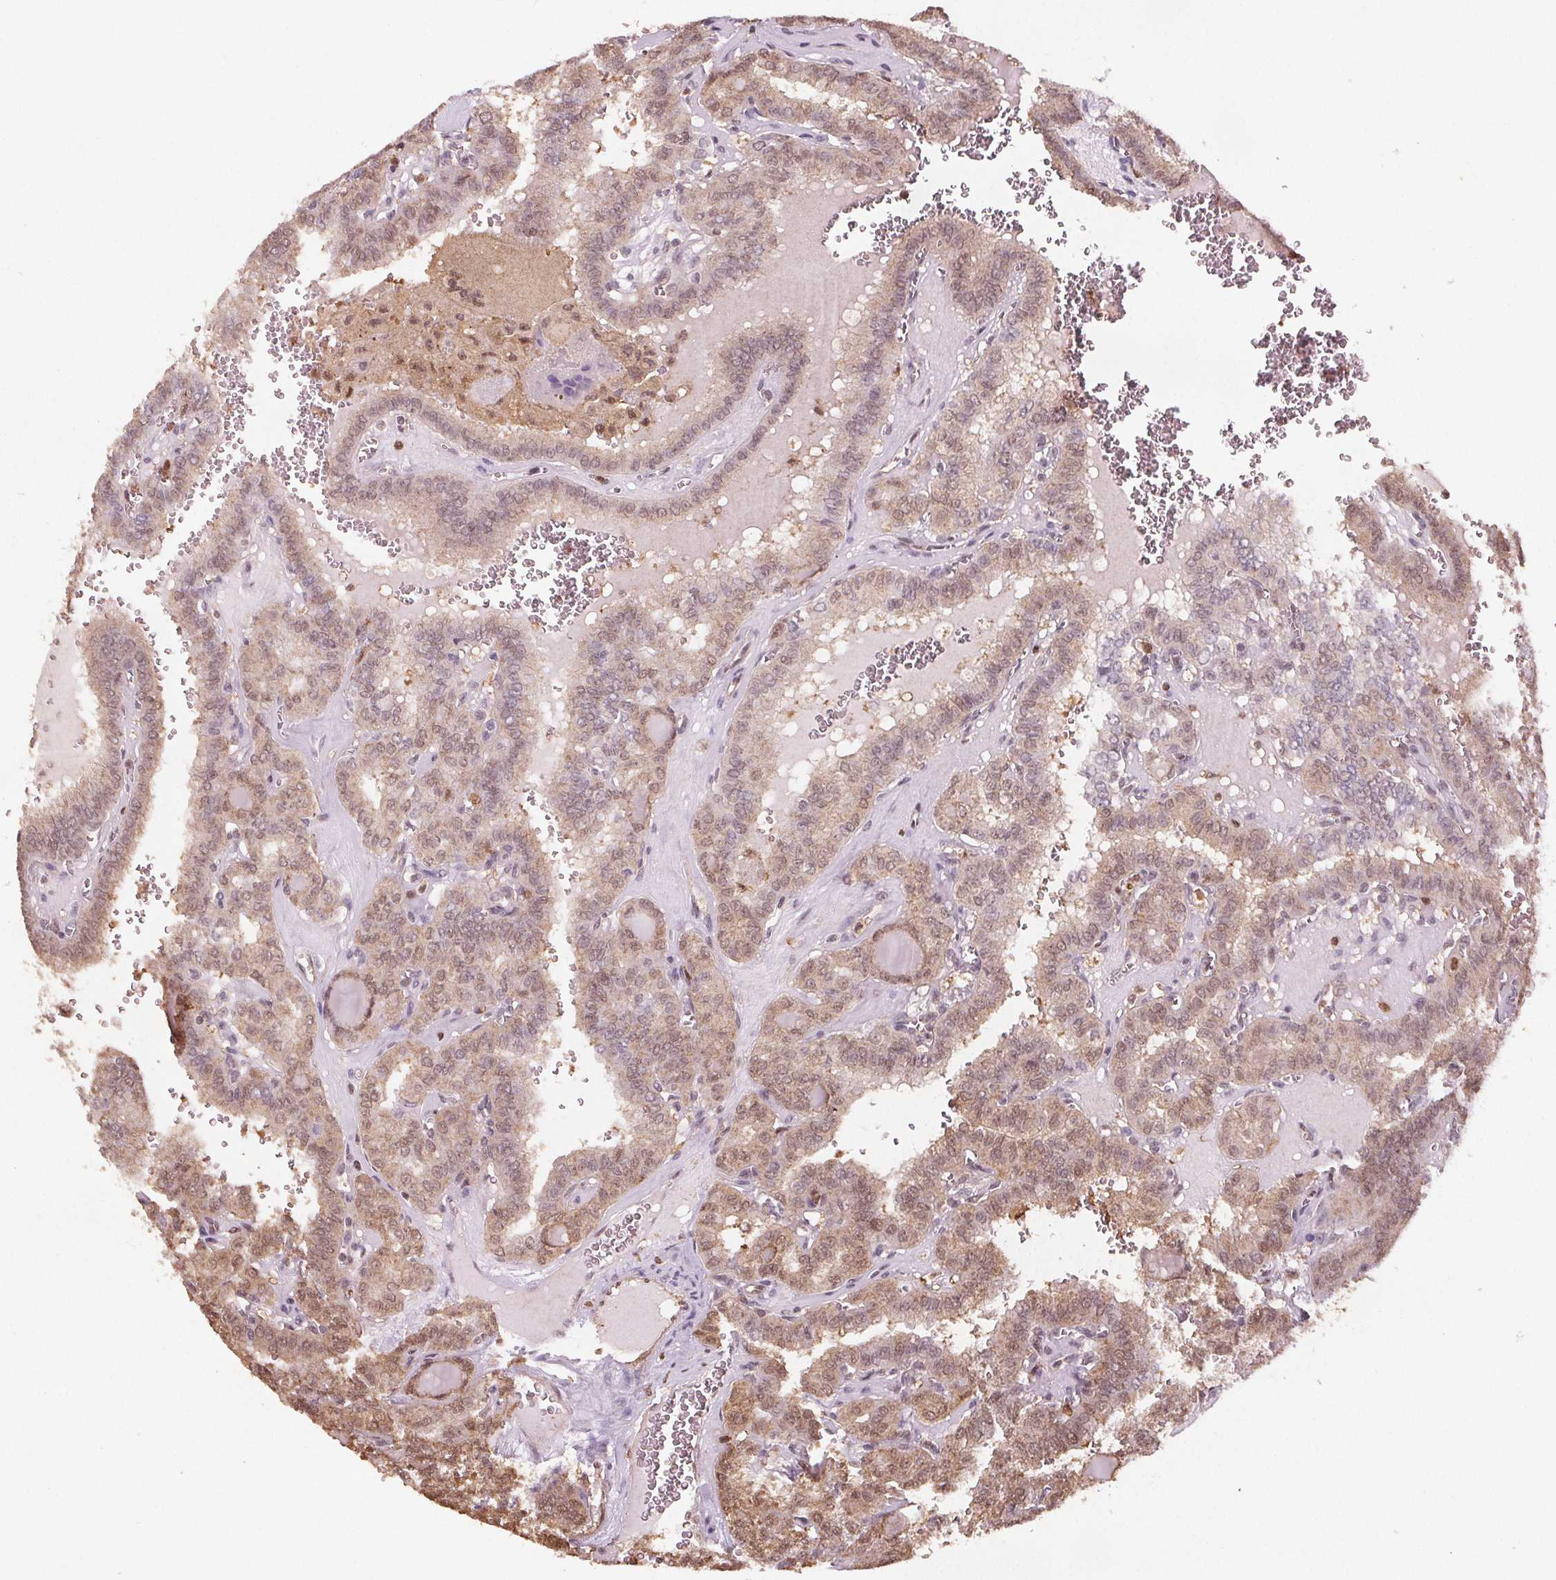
{"staining": {"intensity": "moderate", "quantity": ">75%", "location": "cytoplasmic/membranous,nuclear"}, "tissue": "thyroid cancer", "cell_type": "Tumor cells", "image_type": "cancer", "snomed": [{"axis": "morphology", "description": "Papillary adenocarcinoma, NOS"}, {"axis": "topography", "description": "Thyroid gland"}], "caption": "This image reveals IHC staining of human thyroid papillary adenocarcinoma, with medium moderate cytoplasmic/membranous and nuclear staining in approximately >75% of tumor cells.", "gene": "ENO1", "patient": {"sex": "female", "age": 41}}